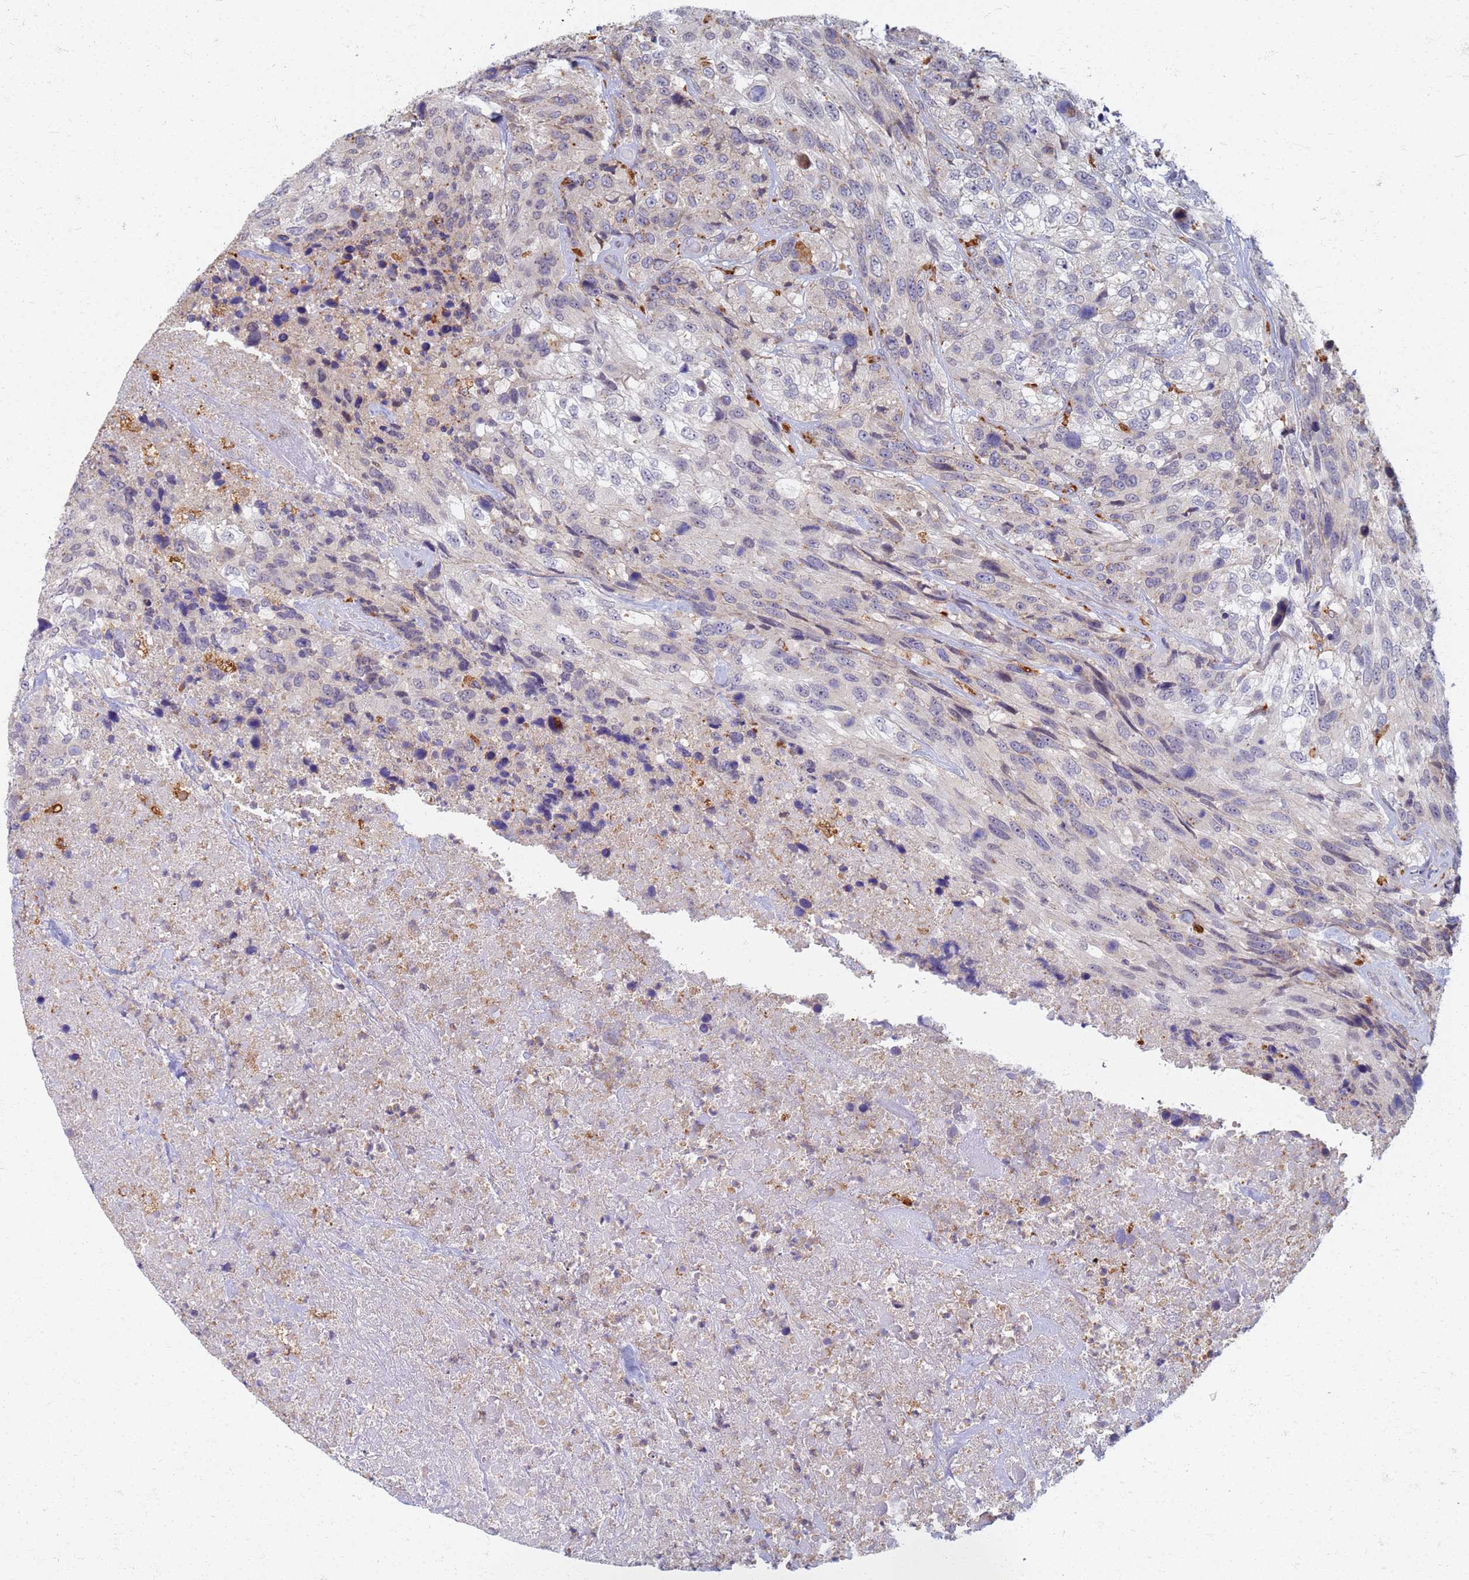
{"staining": {"intensity": "weak", "quantity": "<25%", "location": "cytoplasmic/membranous"}, "tissue": "urothelial cancer", "cell_type": "Tumor cells", "image_type": "cancer", "snomed": [{"axis": "morphology", "description": "Urothelial carcinoma, High grade"}, {"axis": "topography", "description": "Urinary bladder"}], "caption": "Micrograph shows no significant protein expression in tumor cells of urothelial carcinoma (high-grade).", "gene": "ATP6V1E1", "patient": {"sex": "female", "age": 70}}